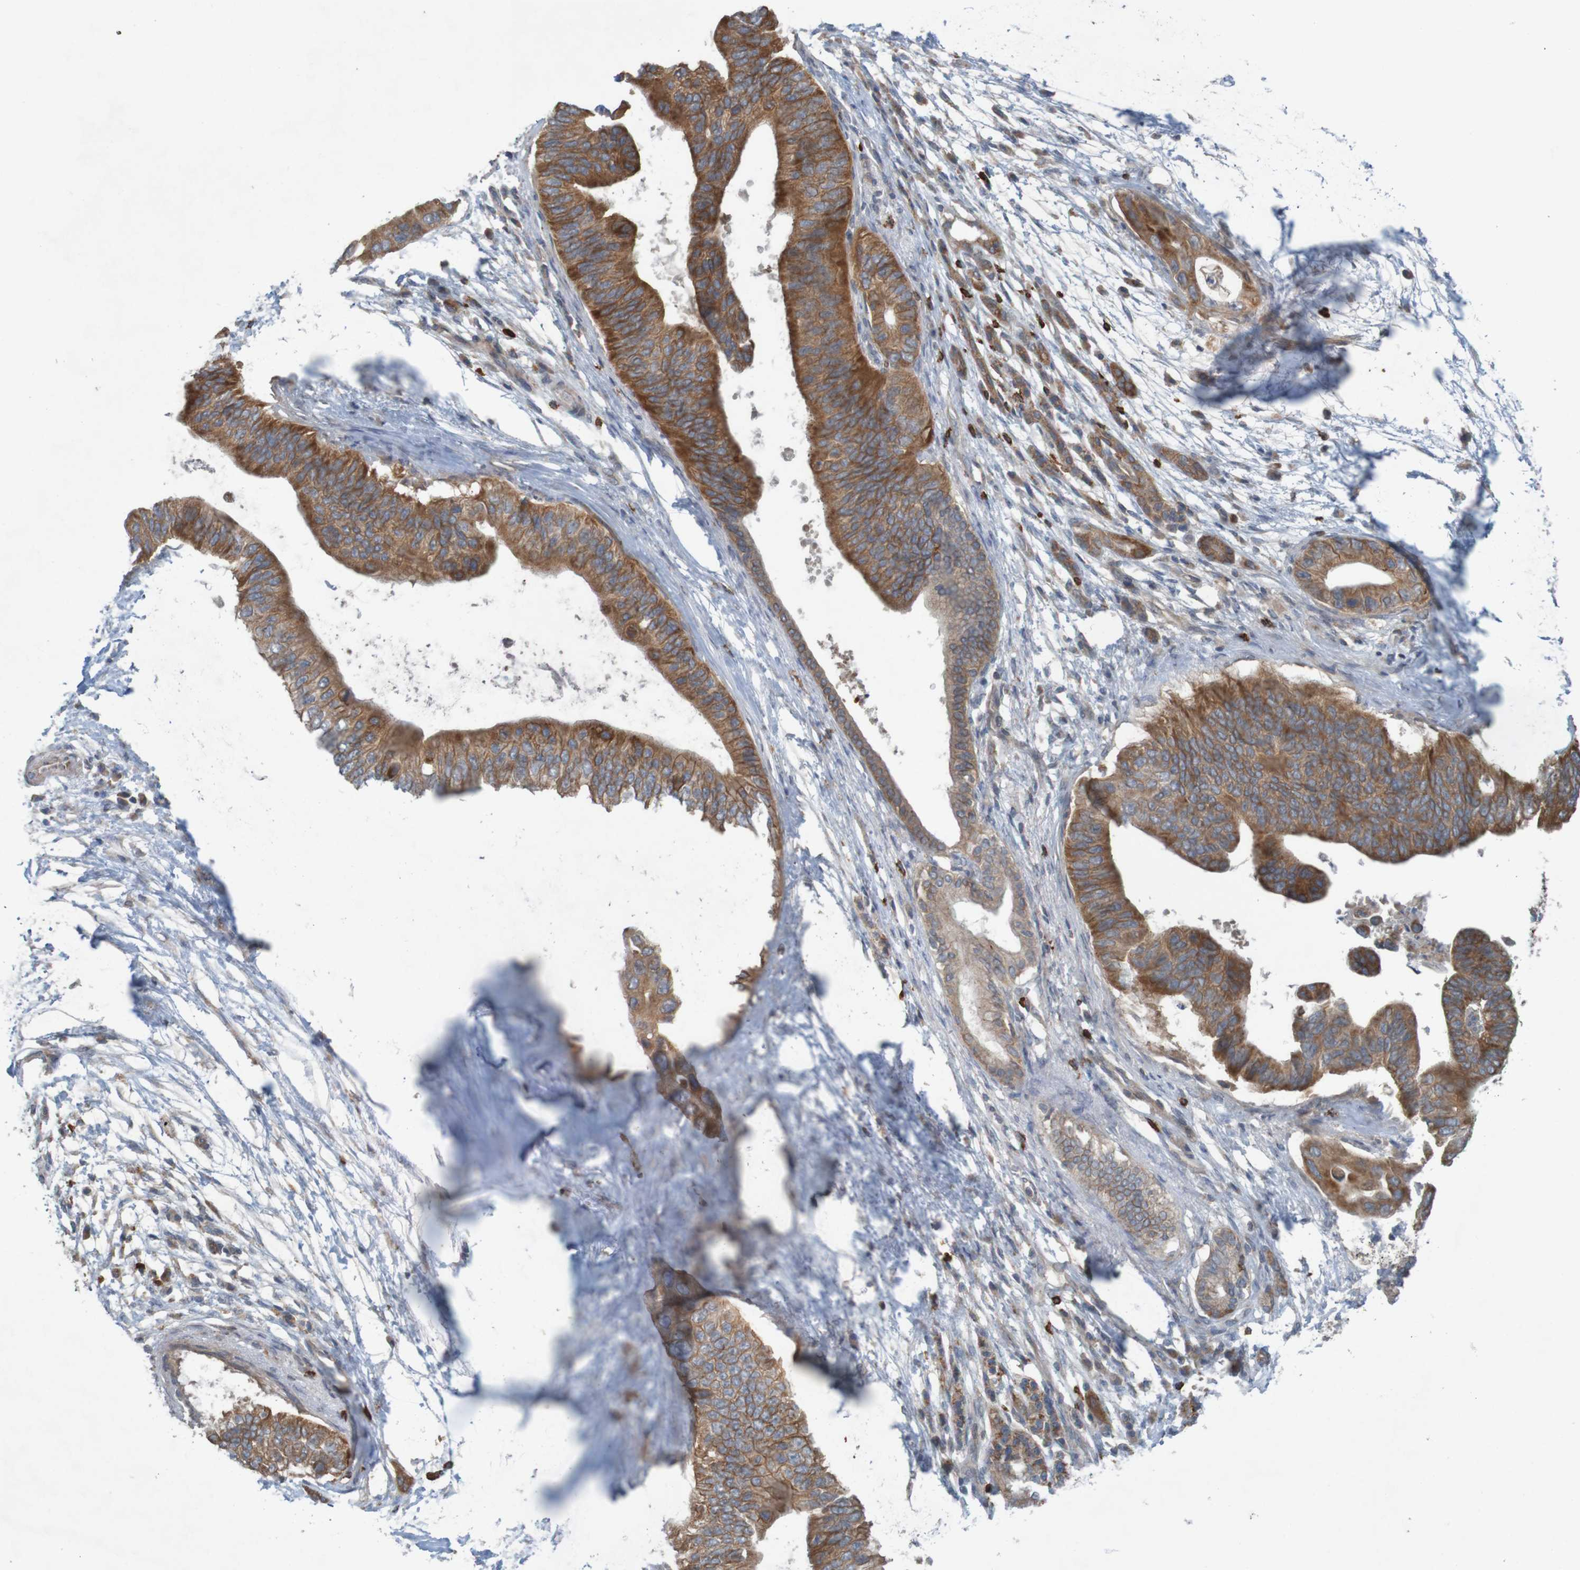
{"staining": {"intensity": "strong", "quantity": ">75%", "location": "cytoplasmic/membranous"}, "tissue": "pancreatic cancer", "cell_type": "Tumor cells", "image_type": "cancer", "snomed": [{"axis": "morphology", "description": "Adenocarcinoma, NOS"}, {"axis": "topography", "description": "Pancreas"}], "caption": "Pancreatic cancer stained with a protein marker shows strong staining in tumor cells.", "gene": "B3GAT2", "patient": {"sex": "male", "age": 77}}